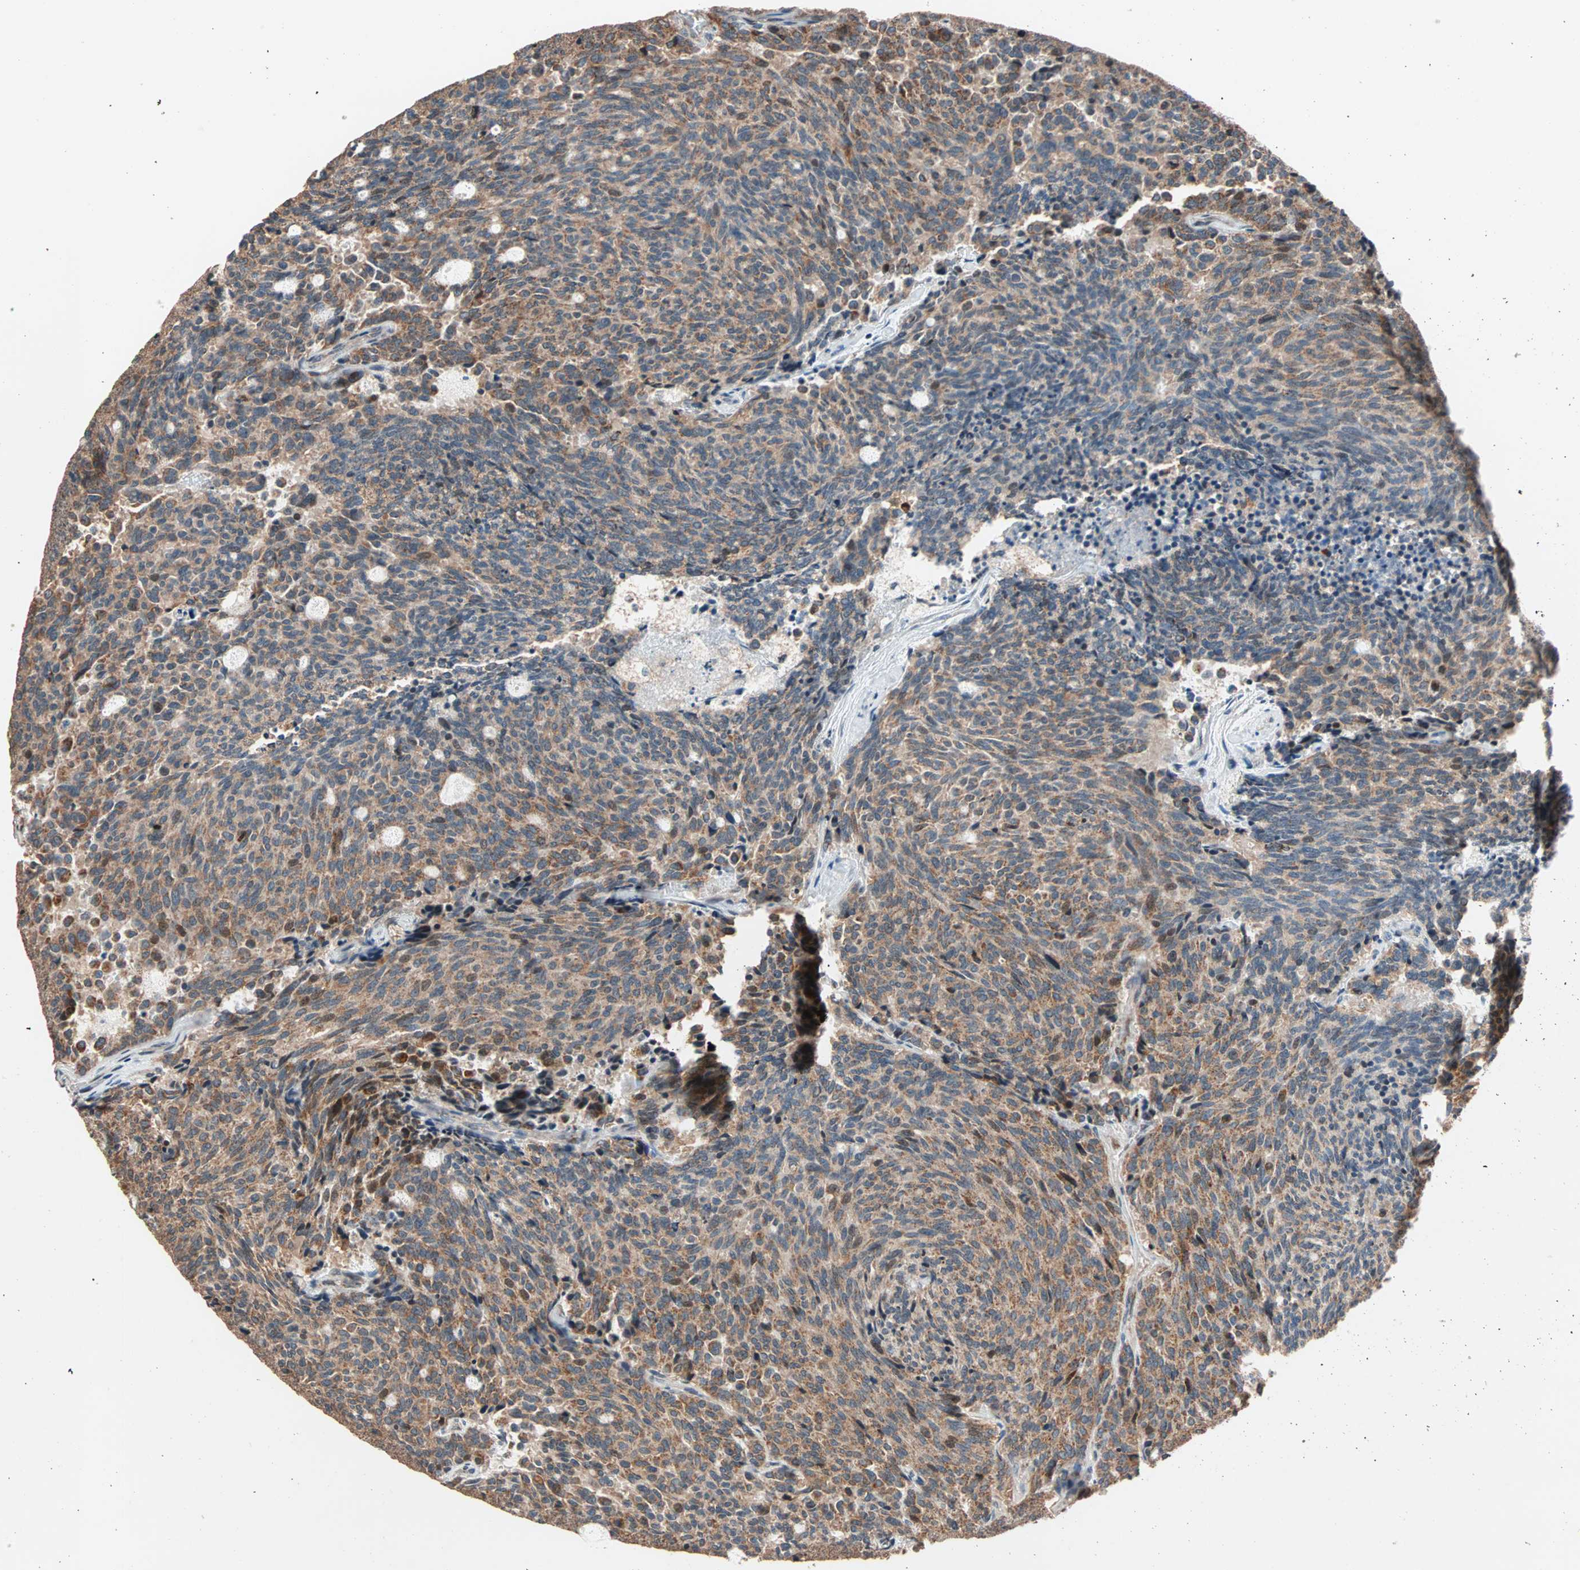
{"staining": {"intensity": "moderate", "quantity": ">75%", "location": "cytoplasmic/membranous"}, "tissue": "carcinoid", "cell_type": "Tumor cells", "image_type": "cancer", "snomed": [{"axis": "morphology", "description": "Carcinoid, malignant, NOS"}, {"axis": "topography", "description": "Pancreas"}], "caption": "Carcinoid (malignant) tissue shows moderate cytoplasmic/membranous staining in approximately >75% of tumor cells (Brightfield microscopy of DAB IHC at high magnification).", "gene": "HECW1", "patient": {"sex": "female", "age": 54}}